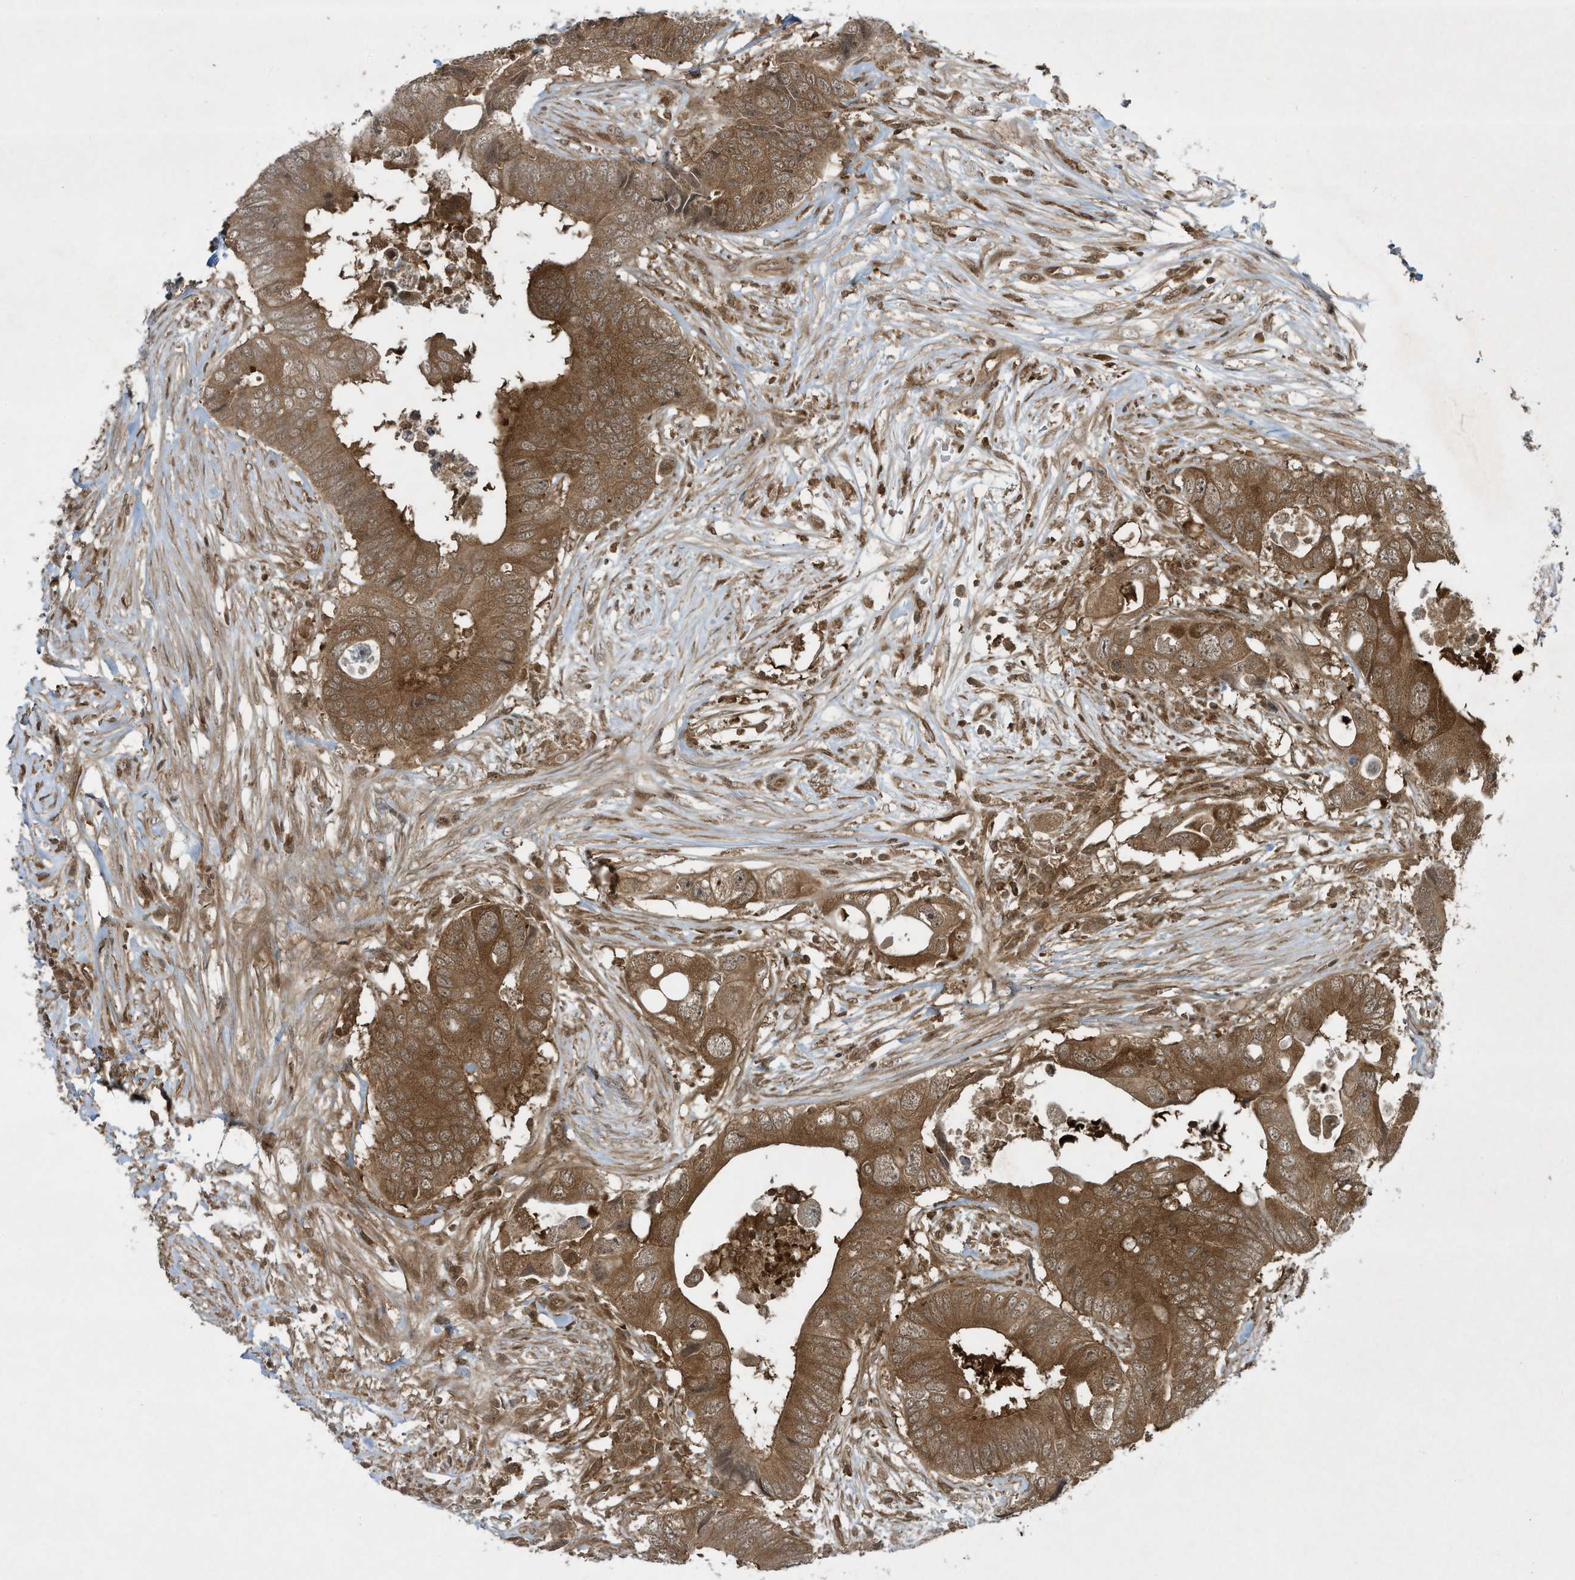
{"staining": {"intensity": "moderate", "quantity": ">75%", "location": "cytoplasmic/membranous"}, "tissue": "colorectal cancer", "cell_type": "Tumor cells", "image_type": "cancer", "snomed": [{"axis": "morphology", "description": "Adenocarcinoma, NOS"}, {"axis": "topography", "description": "Colon"}], "caption": "Protein expression by immunohistochemistry (IHC) displays moderate cytoplasmic/membranous positivity in approximately >75% of tumor cells in adenocarcinoma (colorectal).", "gene": "CERT1", "patient": {"sex": "male", "age": 71}}